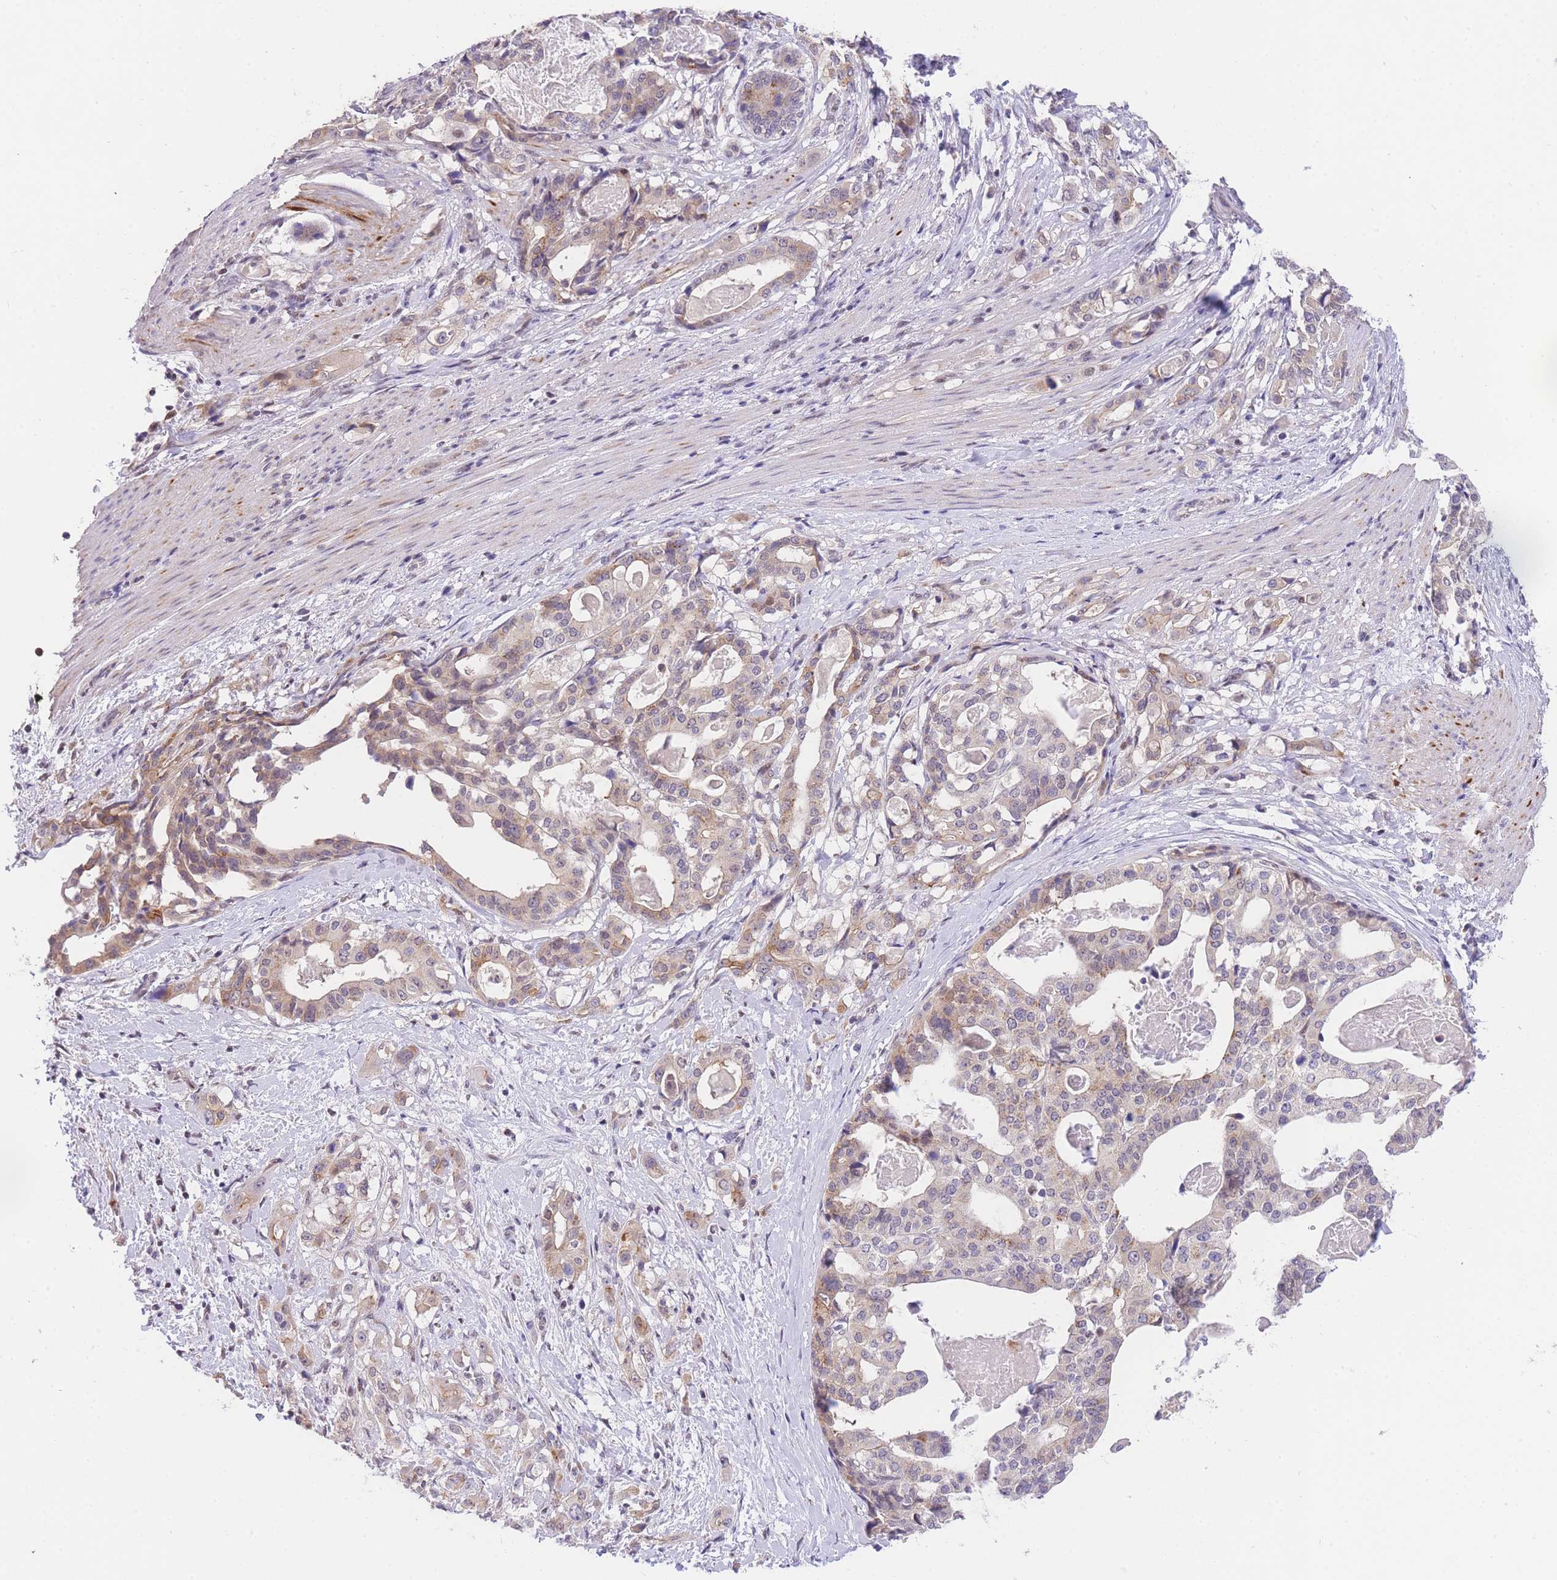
{"staining": {"intensity": "weak", "quantity": "25%-75%", "location": "cytoplasmic/membranous"}, "tissue": "stomach cancer", "cell_type": "Tumor cells", "image_type": "cancer", "snomed": [{"axis": "morphology", "description": "Adenocarcinoma, NOS"}, {"axis": "topography", "description": "Stomach"}], "caption": "Protein expression analysis of human stomach cancer reveals weak cytoplasmic/membranous staining in approximately 25%-75% of tumor cells.", "gene": "SLC35F2", "patient": {"sex": "male", "age": 48}}